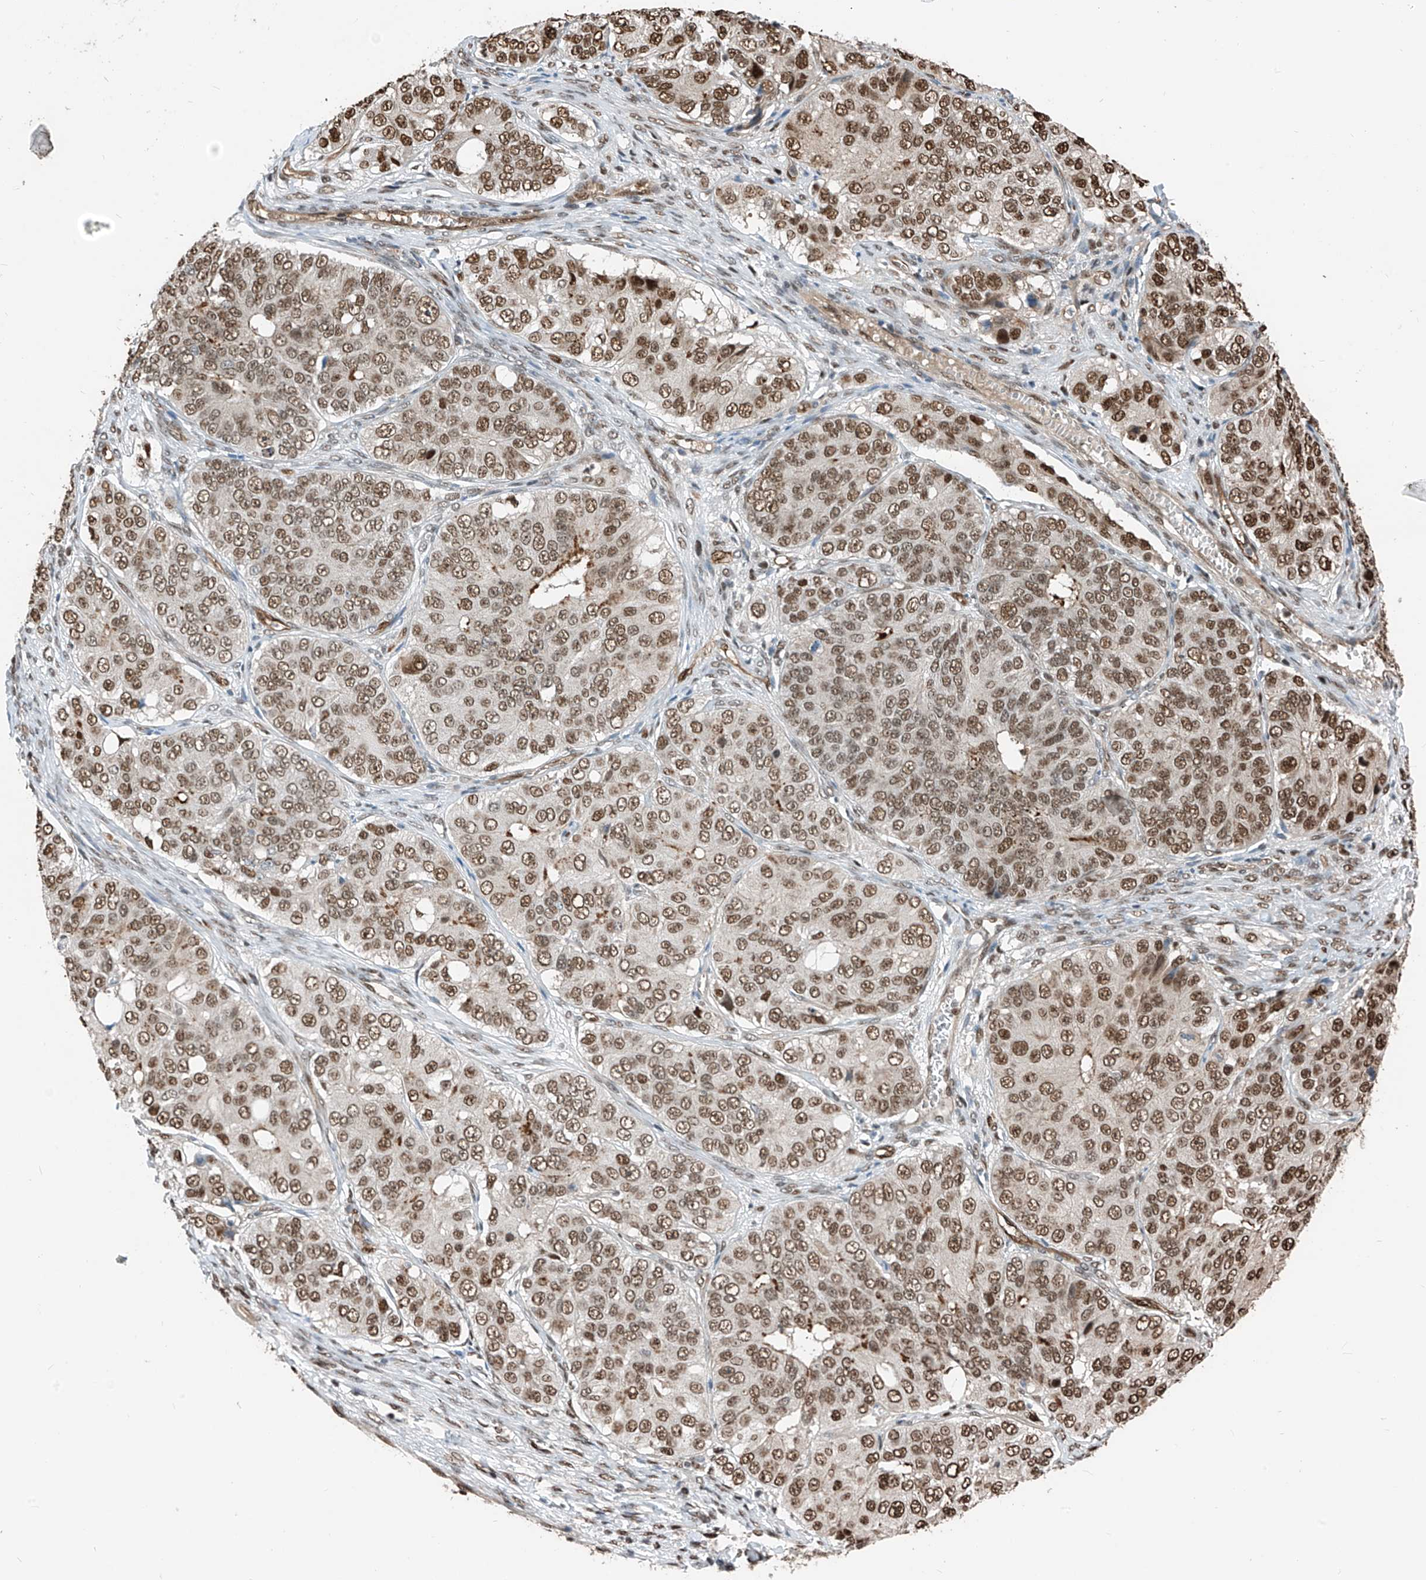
{"staining": {"intensity": "moderate", "quantity": ">75%", "location": "nuclear"}, "tissue": "ovarian cancer", "cell_type": "Tumor cells", "image_type": "cancer", "snomed": [{"axis": "morphology", "description": "Carcinoma, endometroid"}, {"axis": "topography", "description": "Ovary"}], "caption": "The histopathology image reveals staining of endometroid carcinoma (ovarian), revealing moderate nuclear protein positivity (brown color) within tumor cells.", "gene": "RBP7", "patient": {"sex": "female", "age": 51}}